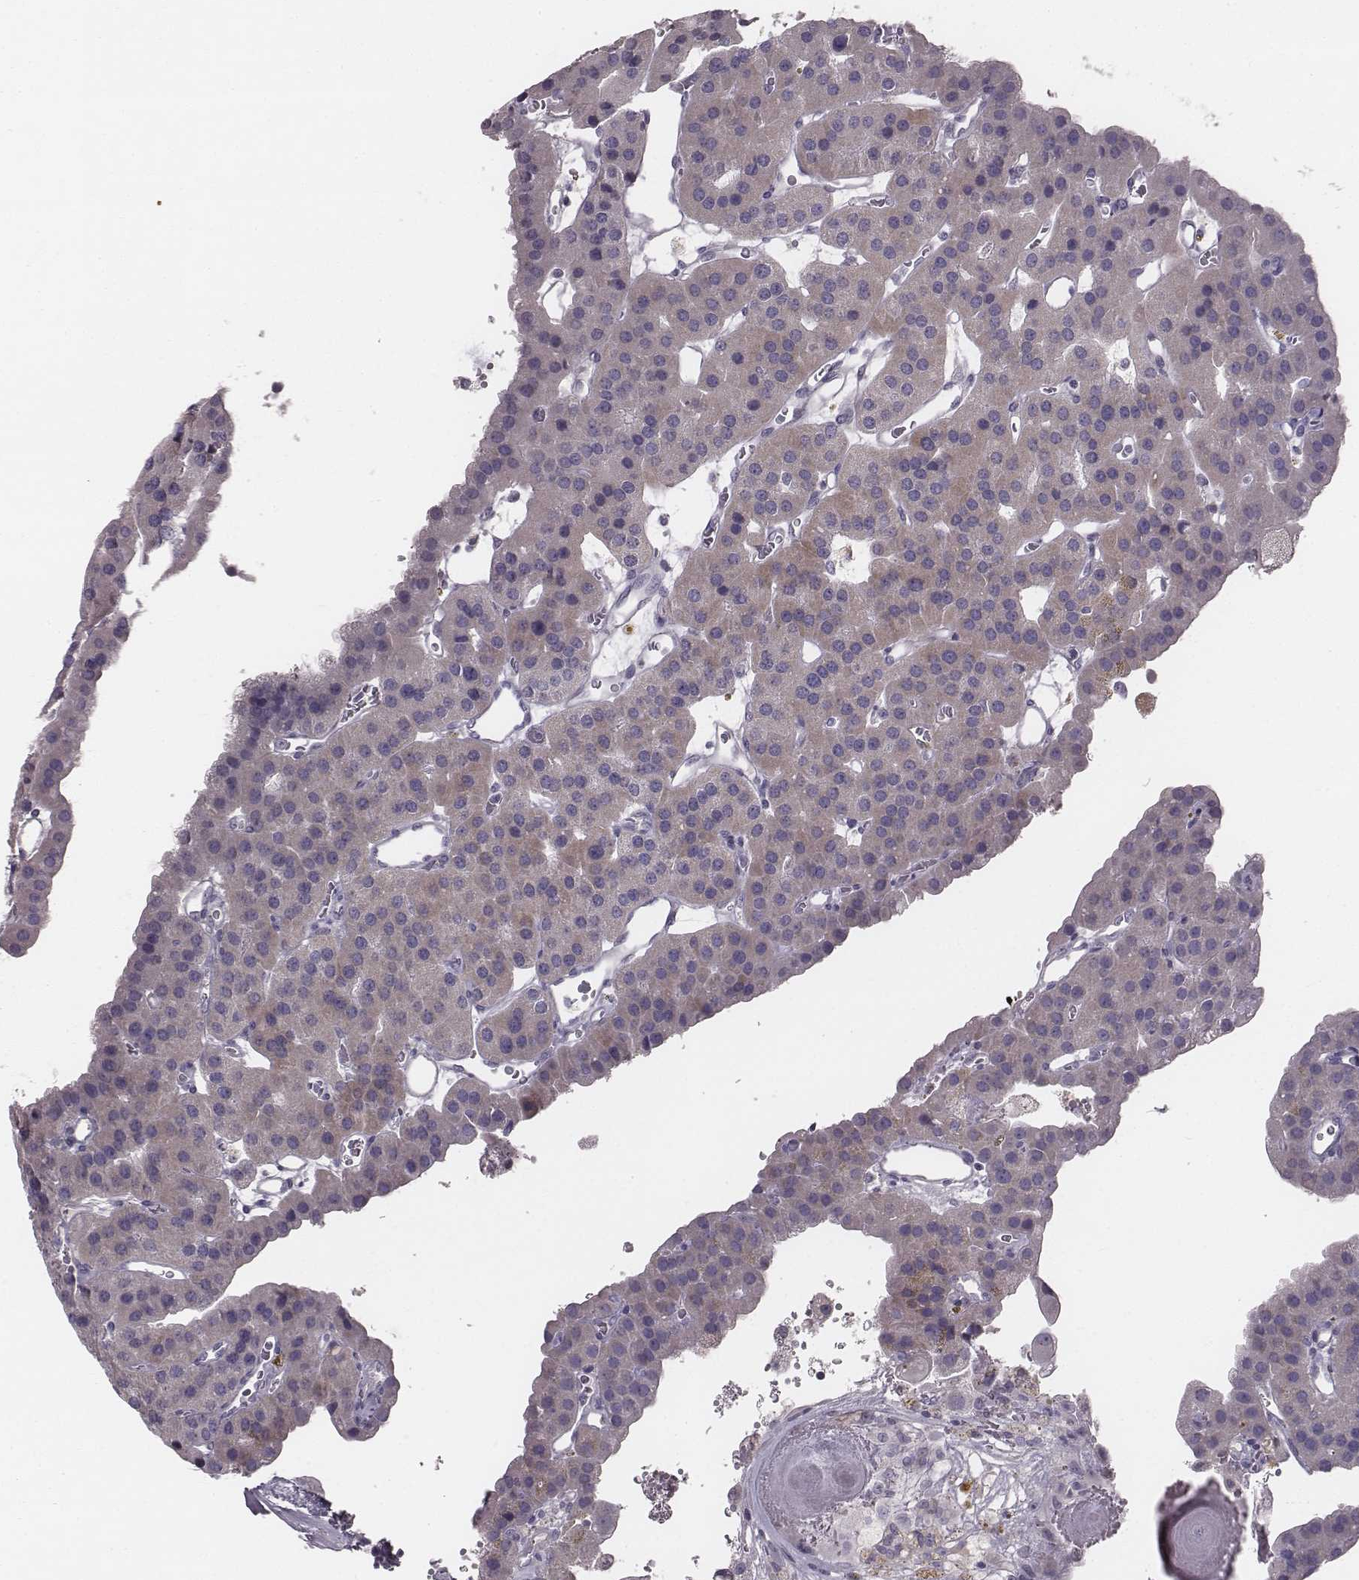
{"staining": {"intensity": "weak", "quantity": ">75%", "location": "cytoplasmic/membranous"}, "tissue": "parathyroid gland", "cell_type": "Glandular cells", "image_type": "normal", "snomed": [{"axis": "morphology", "description": "Normal tissue, NOS"}, {"axis": "morphology", "description": "Adenoma, NOS"}, {"axis": "topography", "description": "Parathyroid gland"}], "caption": "Protein expression by IHC exhibits weak cytoplasmic/membranous expression in approximately >75% of glandular cells in benign parathyroid gland.", "gene": "ENSG00000284762", "patient": {"sex": "female", "age": 86}}